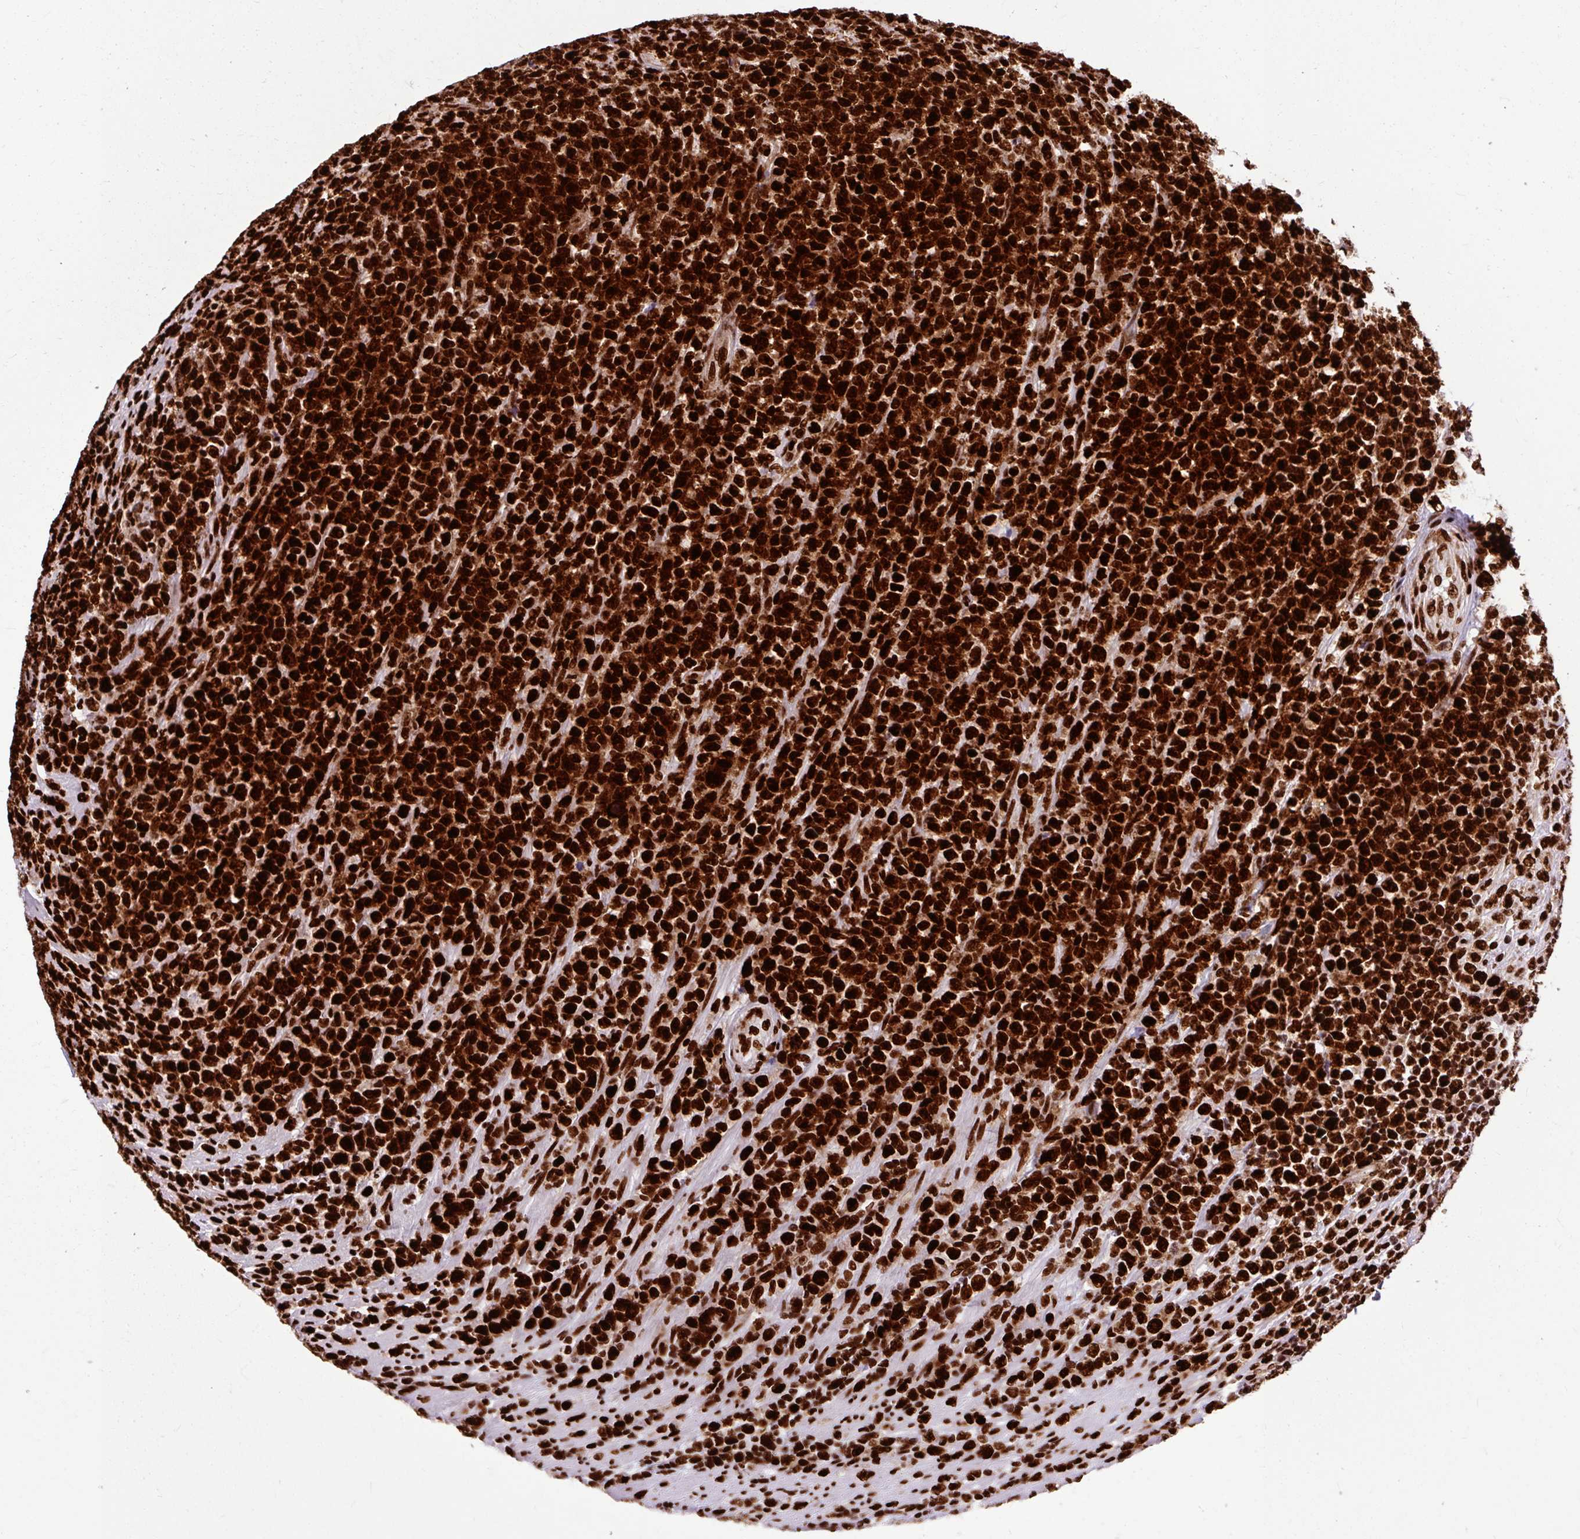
{"staining": {"intensity": "strong", "quantity": ">75%", "location": "nuclear"}, "tissue": "lymphoma", "cell_type": "Tumor cells", "image_type": "cancer", "snomed": [{"axis": "morphology", "description": "Malignant lymphoma, non-Hodgkin's type, High grade"}, {"axis": "topography", "description": "Soft tissue"}], "caption": "A histopathology image of lymphoma stained for a protein reveals strong nuclear brown staining in tumor cells. (DAB IHC, brown staining for protein, blue staining for nuclei).", "gene": "FUS", "patient": {"sex": "female", "age": 56}}